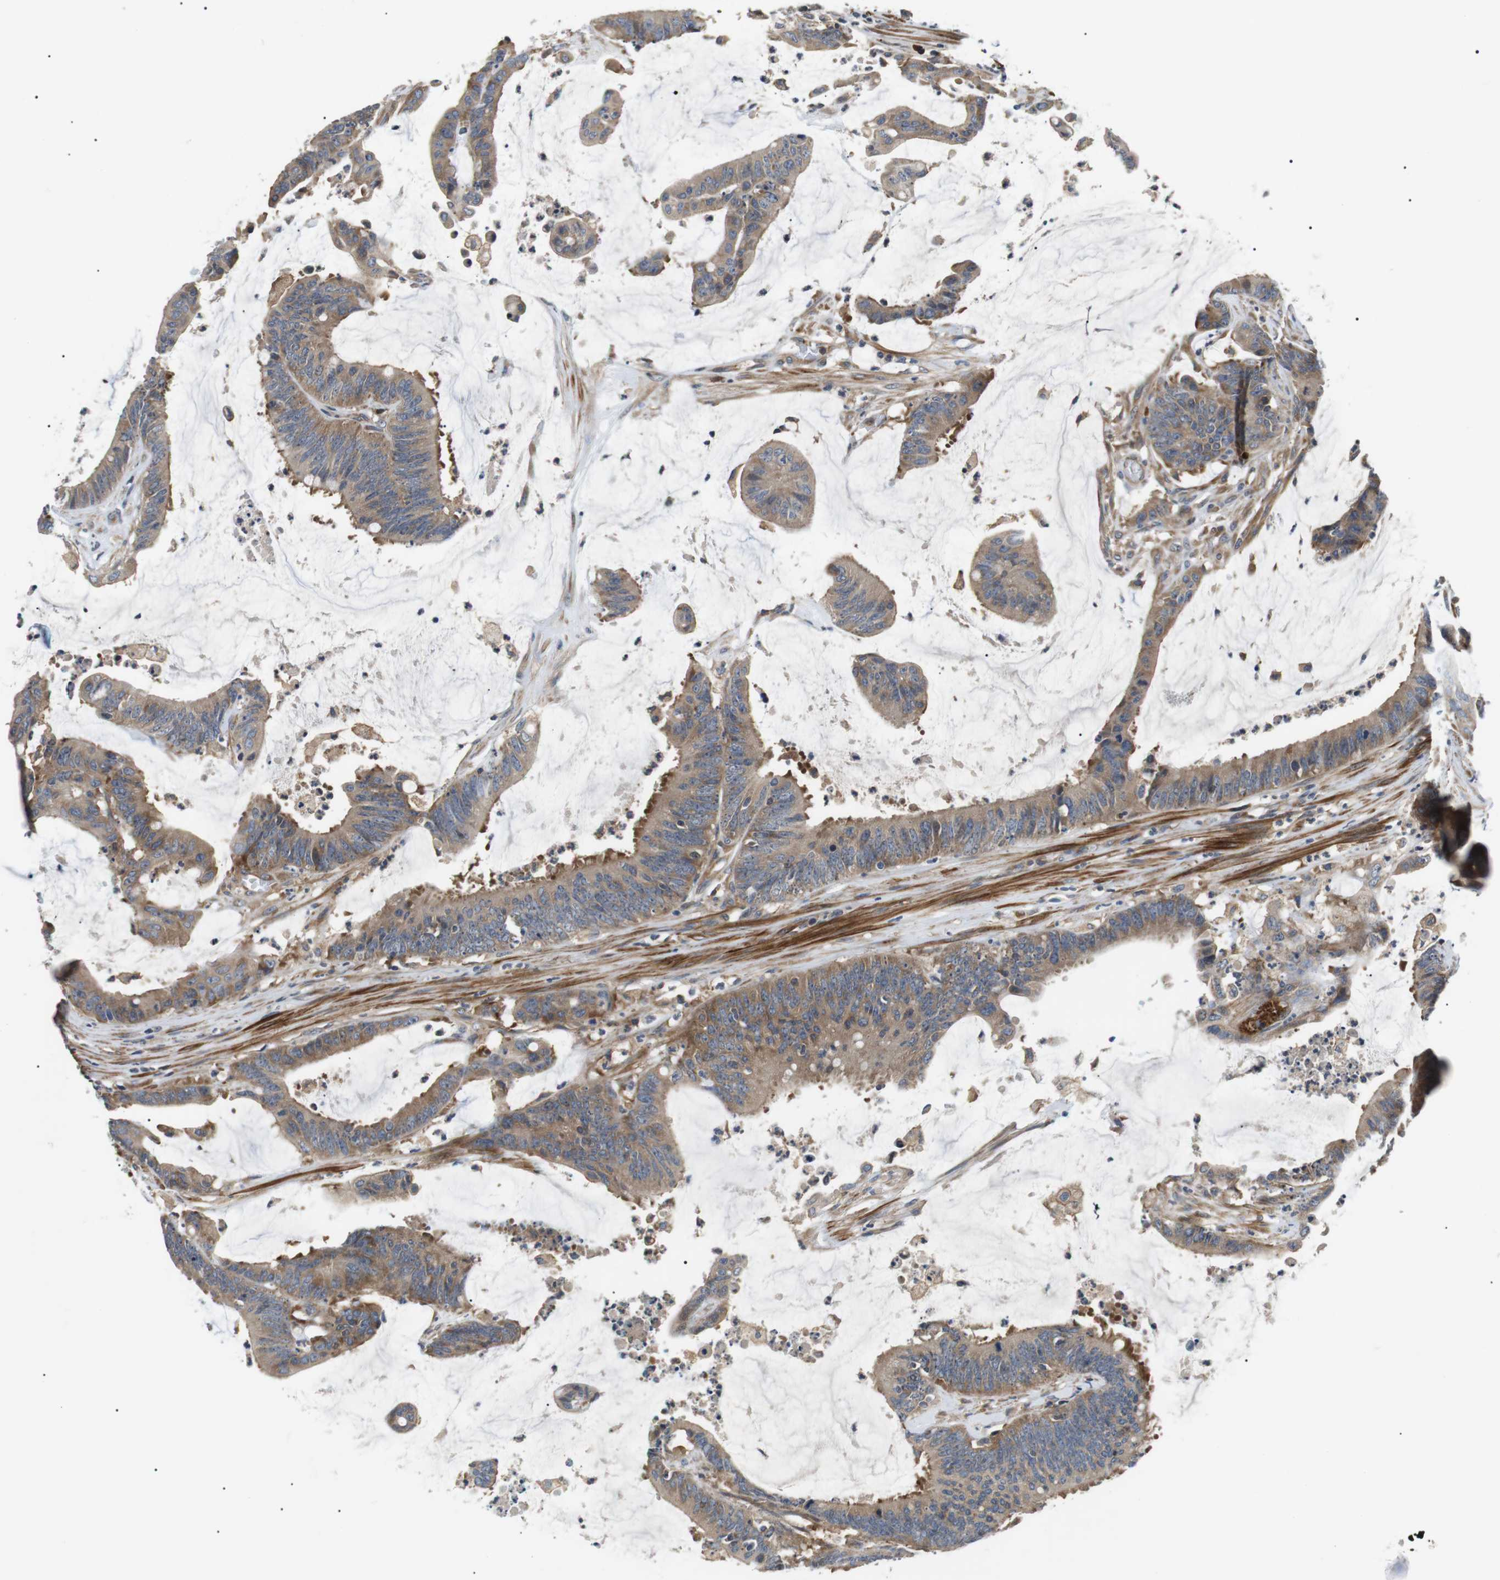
{"staining": {"intensity": "moderate", "quantity": ">75%", "location": "cytoplasmic/membranous"}, "tissue": "colorectal cancer", "cell_type": "Tumor cells", "image_type": "cancer", "snomed": [{"axis": "morphology", "description": "Adenocarcinoma, NOS"}, {"axis": "topography", "description": "Rectum"}], "caption": "A brown stain shows moderate cytoplasmic/membranous expression of a protein in human colorectal cancer tumor cells.", "gene": "DIPK1A", "patient": {"sex": "female", "age": 66}}